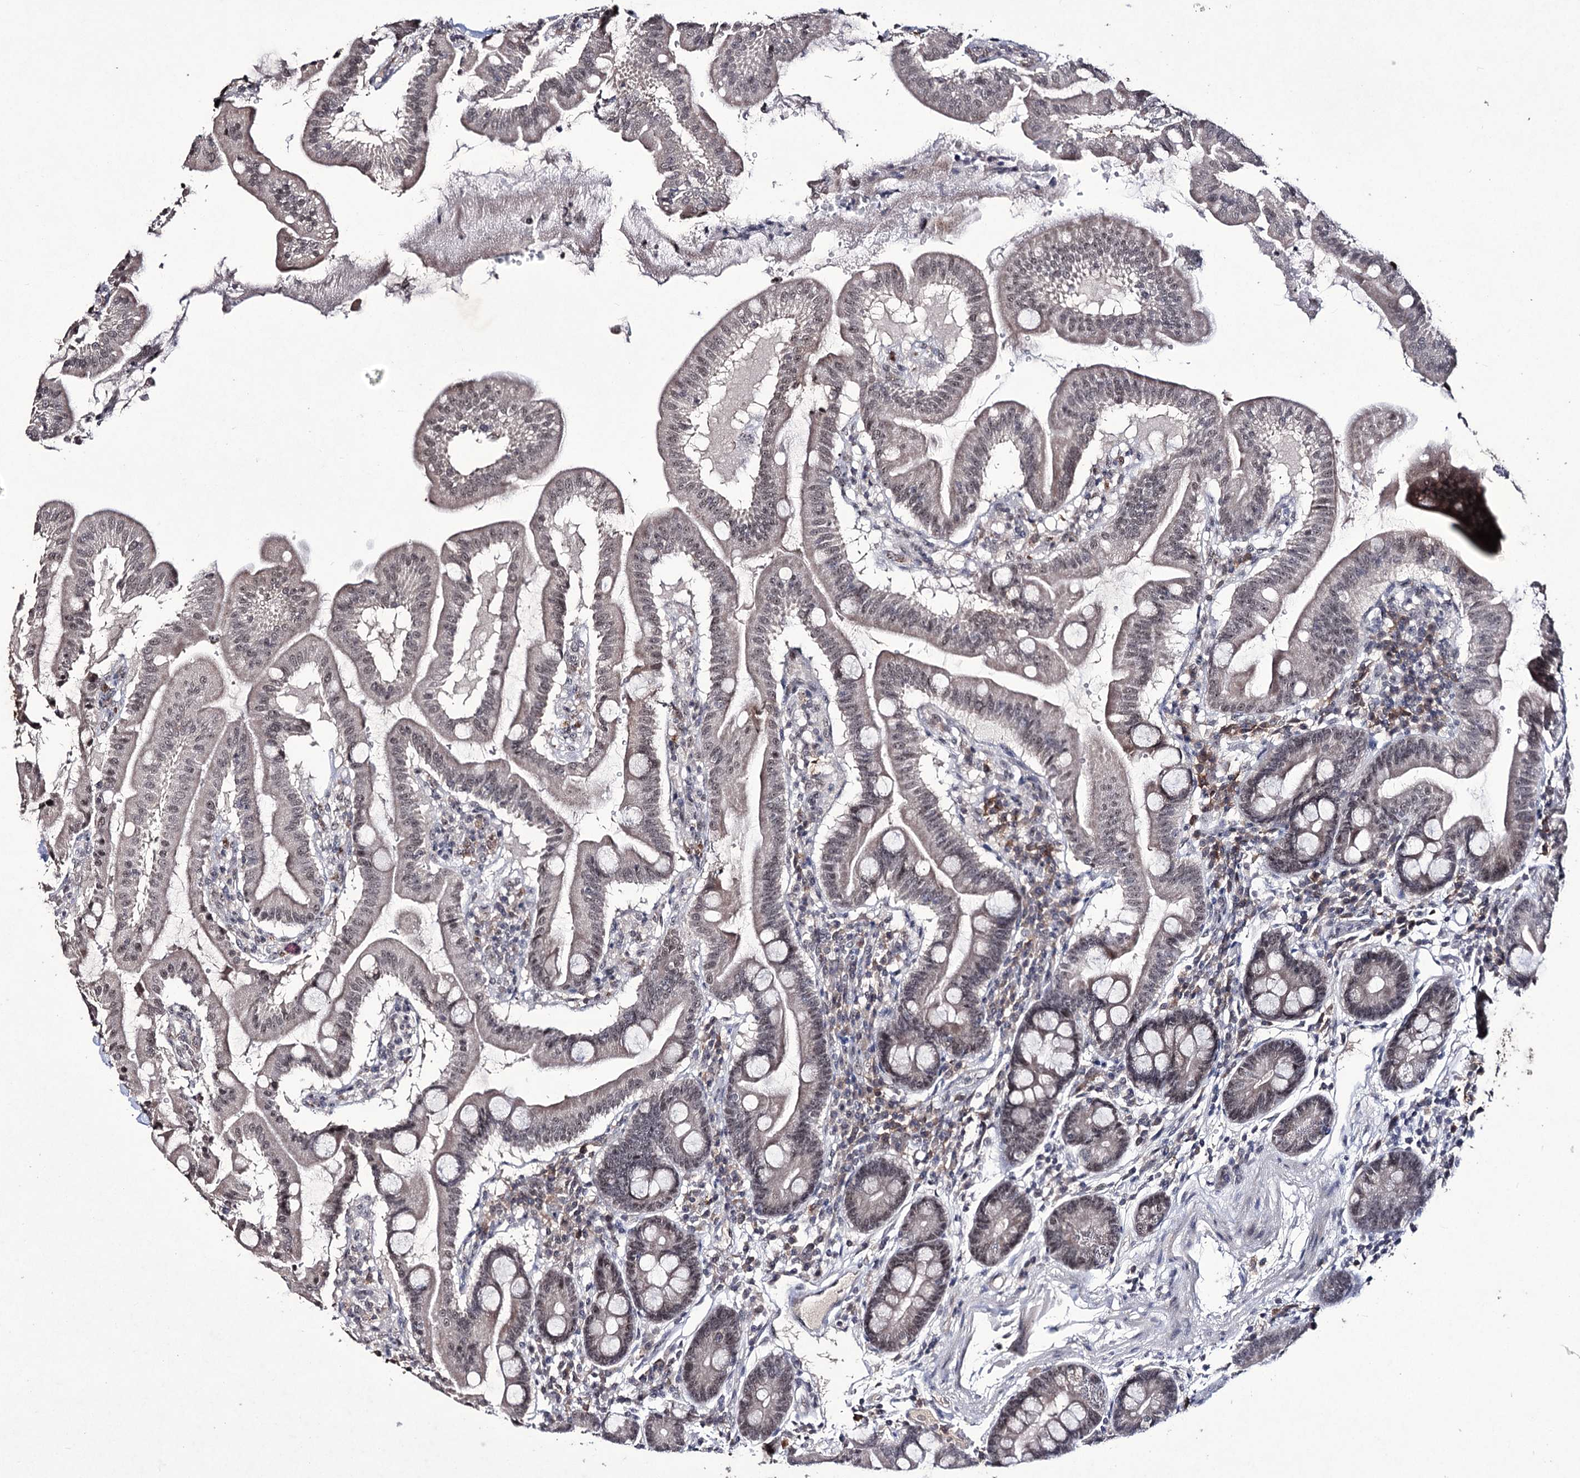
{"staining": {"intensity": "weak", "quantity": "25%-75%", "location": "cytoplasmic/membranous,nuclear"}, "tissue": "duodenum", "cell_type": "Glandular cells", "image_type": "normal", "snomed": [{"axis": "morphology", "description": "Normal tissue, NOS"}, {"axis": "morphology", "description": "Adenocarcinoma, NOS"}, {"axis": "topography", "description": "Pancreas"}, {"axis": "topography", "description": "Duodenum"}], "caption": "Duodenum stained with a brown dye displays weak cytoplasmic/membranous,nuclear positive staining in about 25%-75% of glandular cells.", "gene": "VGLL4", "patient": {"sex": "male", "age": 50}}